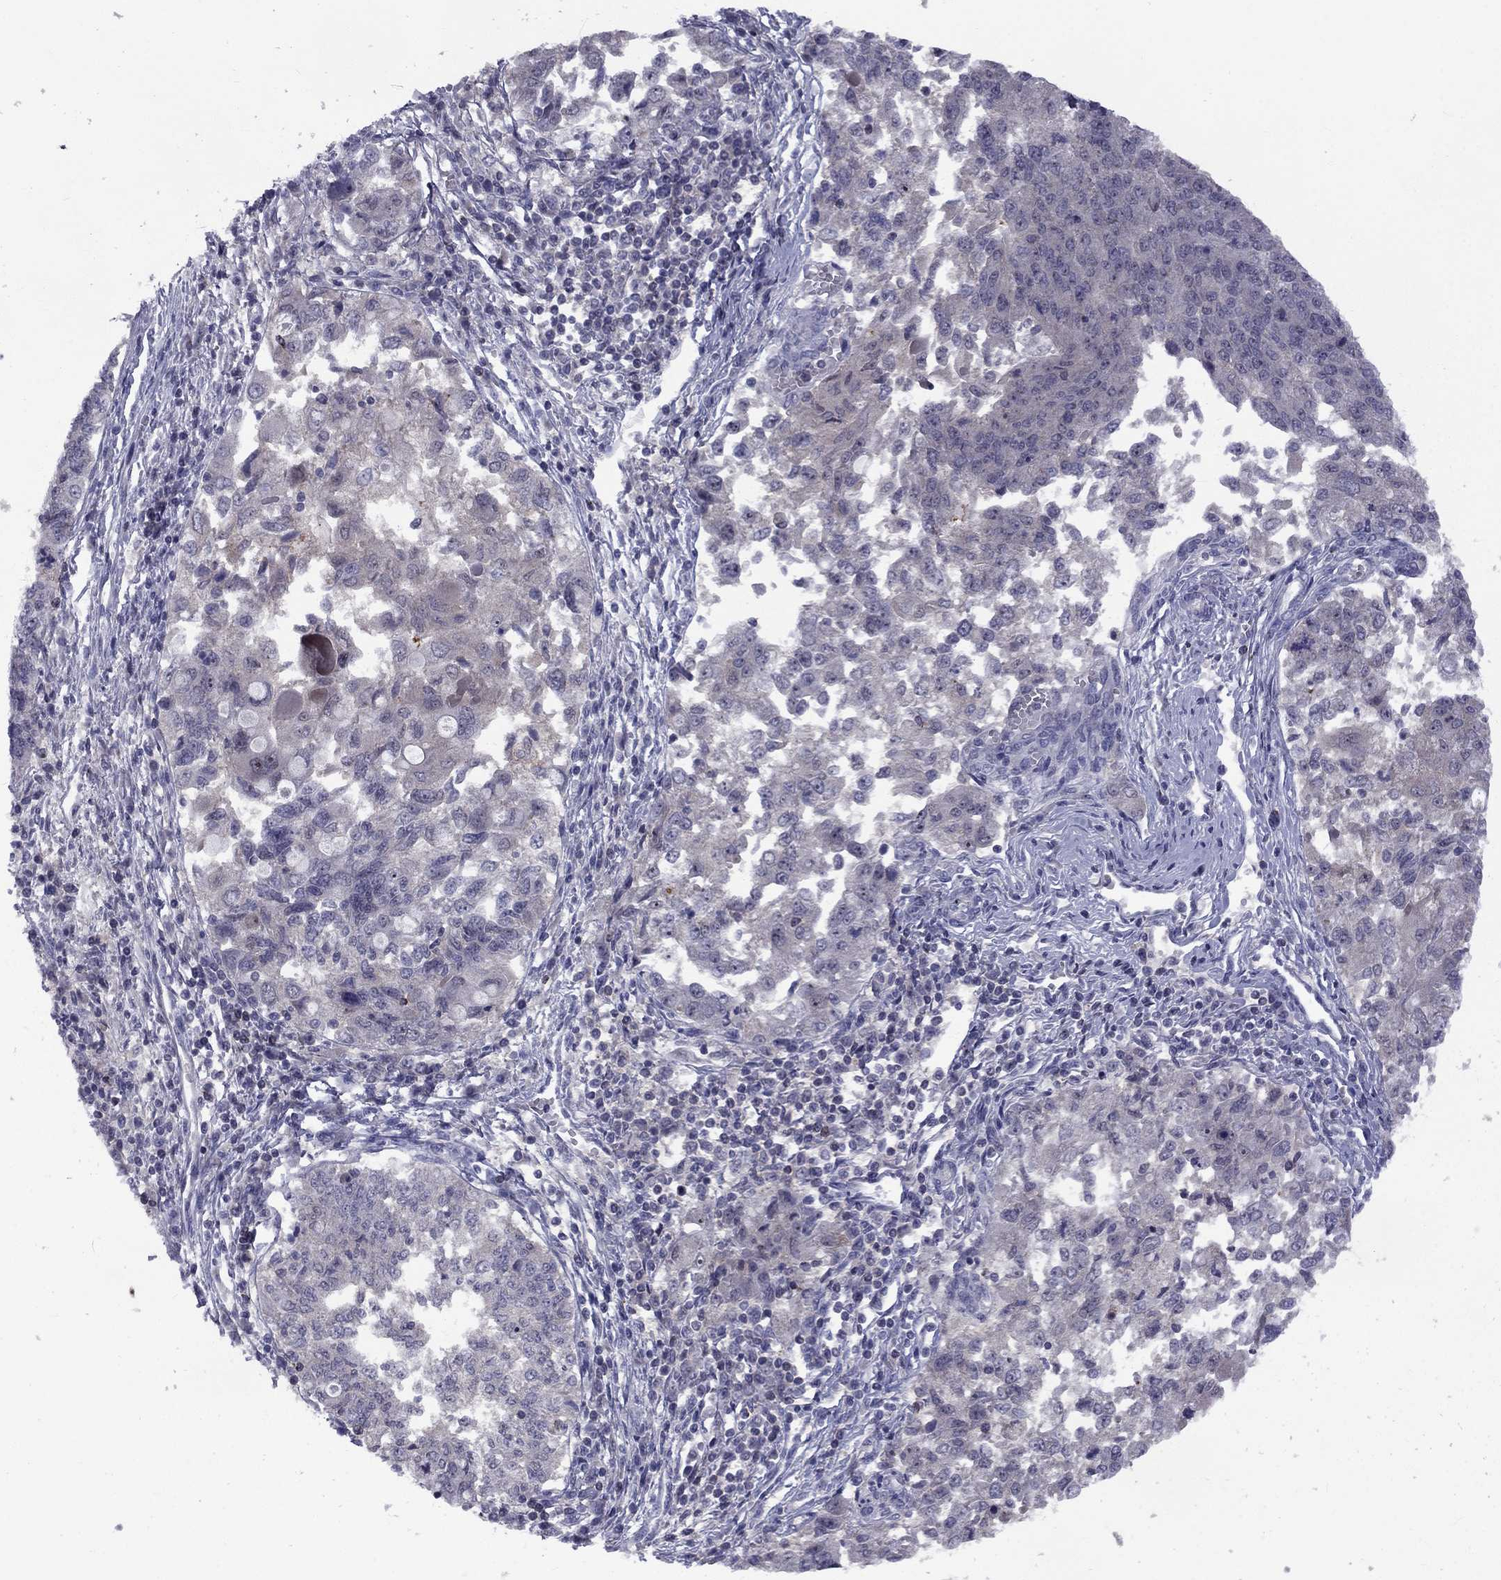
{"staining": {"intensity": "negative", "quantity": "none", "location": "none"}, "tissue": "endometrial cancer", "cell_type": "Tumor cells", "image_type": "cancer", "snomed": [{"axis": "morphology", "description": "Adenocarcinoma, NOS"}, {"axis": "topography", "description": "Endometrium"}], "caption": "Micrograph shows no protein staining in tumor cells of endometrial cancer tissue.", "gene": "SNTA1", "patient": {"sex": "female", "age": 43}}